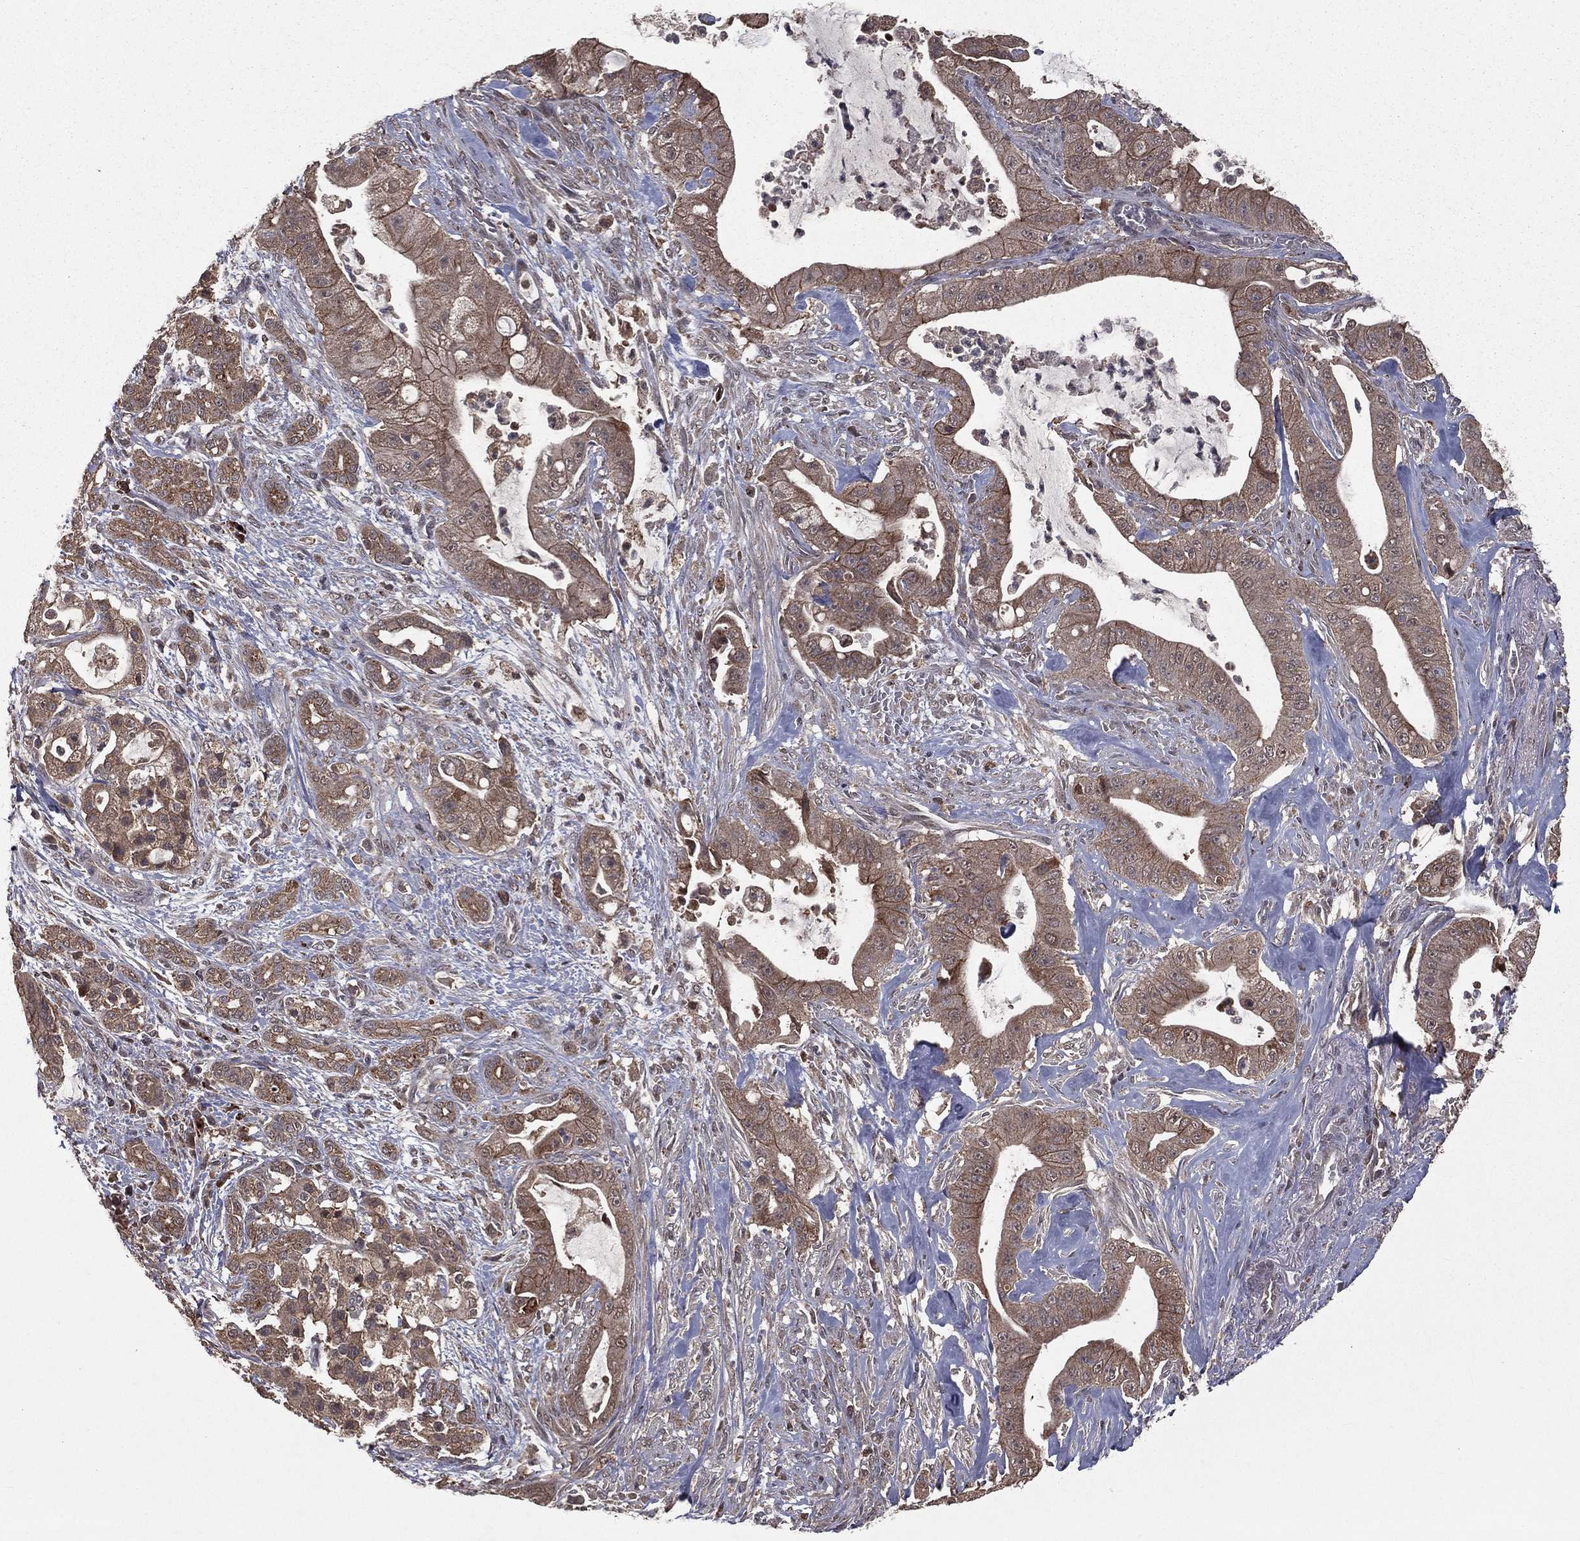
{"staining": {"intensity": "weak", "quantity": ">75%", "location": "cytoplasmic/membranous"}, "tissue": "pancreatic cancer", "cell_type": "Tumor cells", "image_type": "cancer", "snomed": [{"axis": "morphology", "description": "Normal tissue, NOS"}, {"axis": "morphology", "description": "Inflammation, NOS"}, {"axis": "morphology", "description": "Adenocarcinoma, NOS"}, {"axis": "topography", "description": "Pancreas"}], "caption": "Weak cytoplasmic/membranous expression is seen in about >75% of tumor cells in pancreatic cancer (adenocarcinoma).", "gene": "ZDHHC15", "patient": {"sex": "male", "age": 57}}